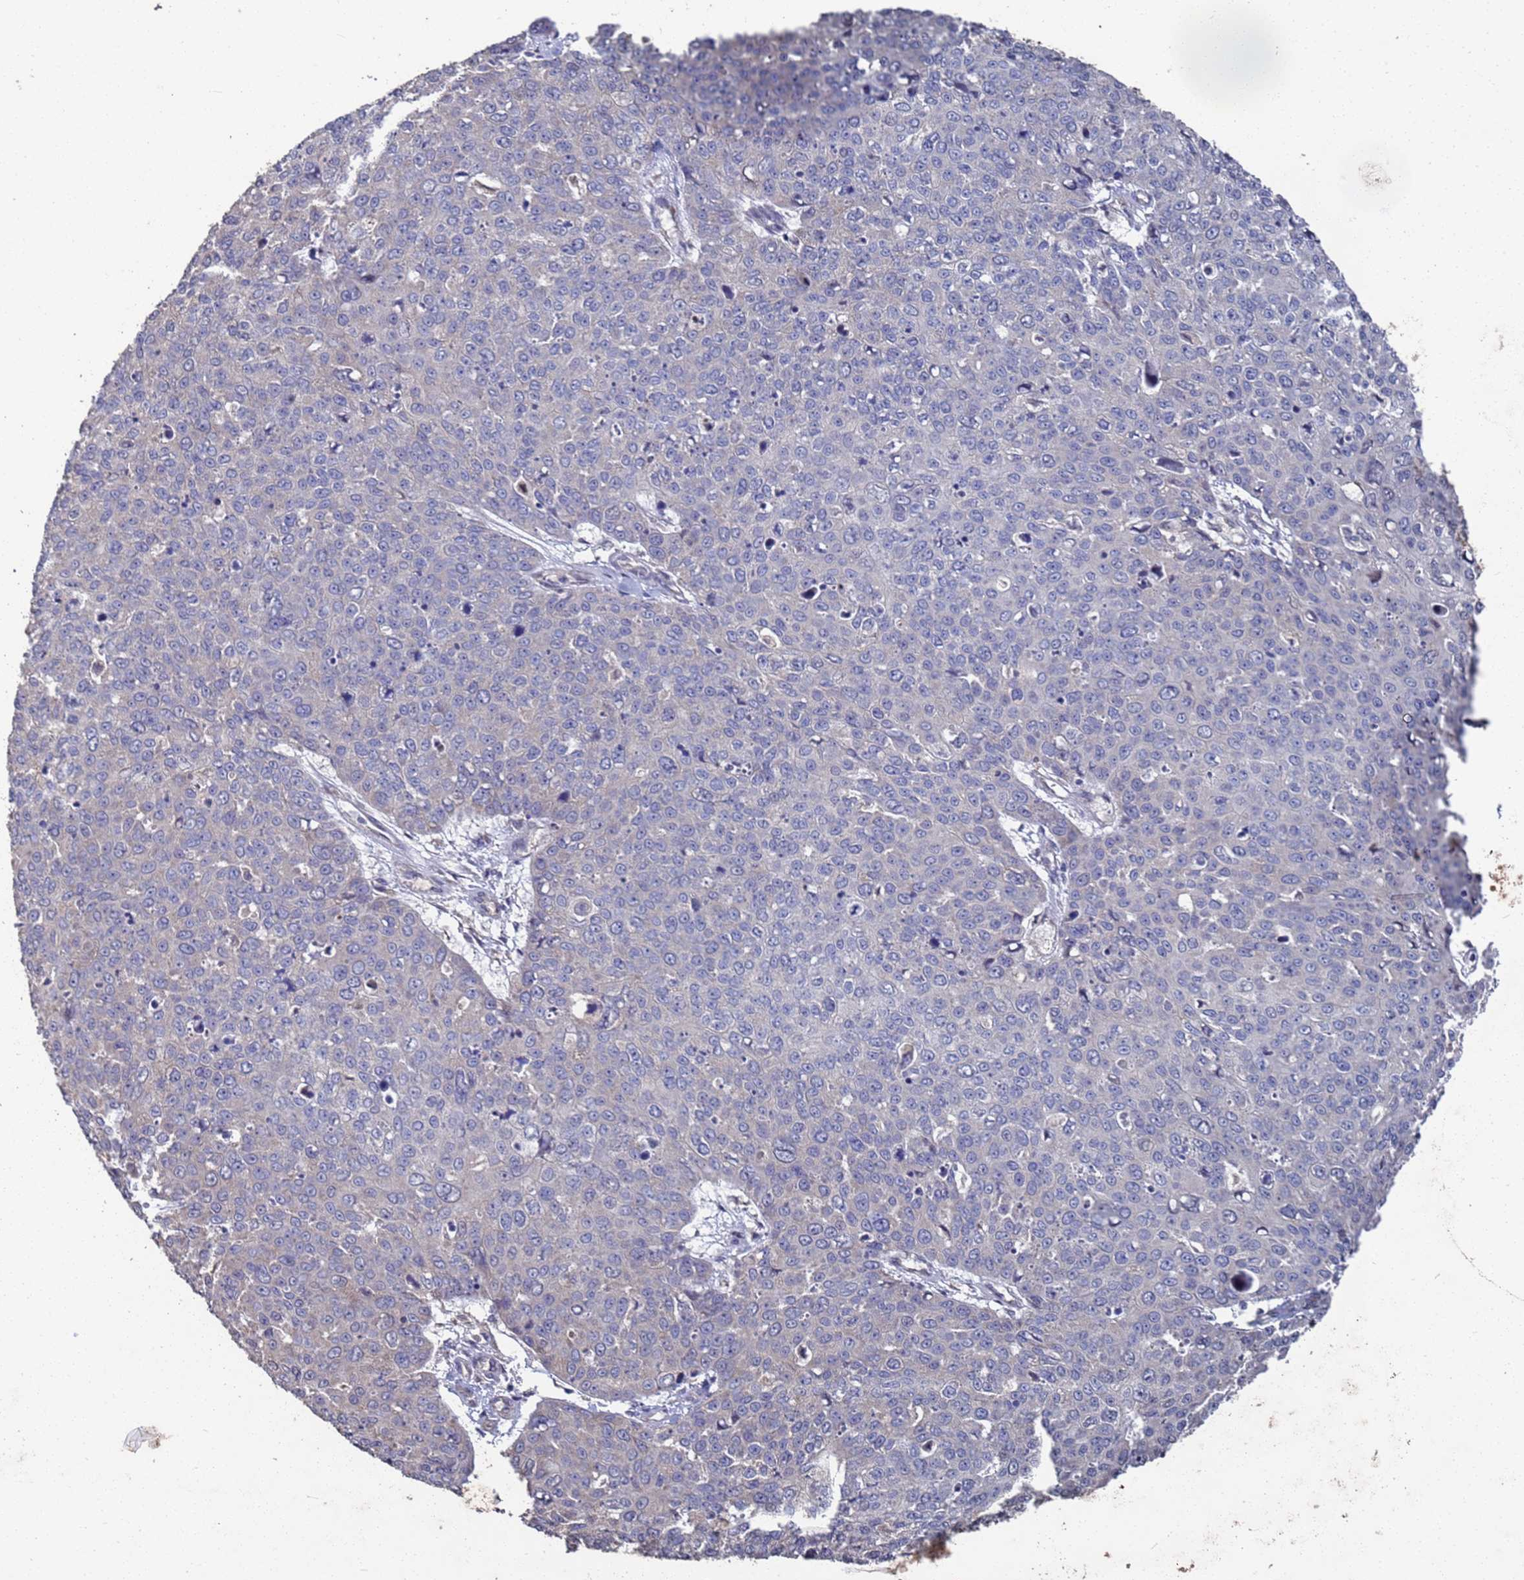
{"staining": {"intensity": "negative", "quantity": "none", "location": "none"}, "tissue": "skin cancer", "cell_type": "Tumor cells", "image_type": "cancer", "snomed": [{"axis": "morphology", "description": "Squamous cell carcinoma, NOS"}, {"axis": "topography", "description": "Skin"}], "caption": "Tumor cells show no significant protein staining in skin squamous cell carcinoma. The staining was performed using DAB to visualize the protein expression in brown, while the nuclei were stained in blue with hematoxylin (Magnification: 20x).", "gene": "CFAP119", "patient": {"sex": "male", "age": 71}}